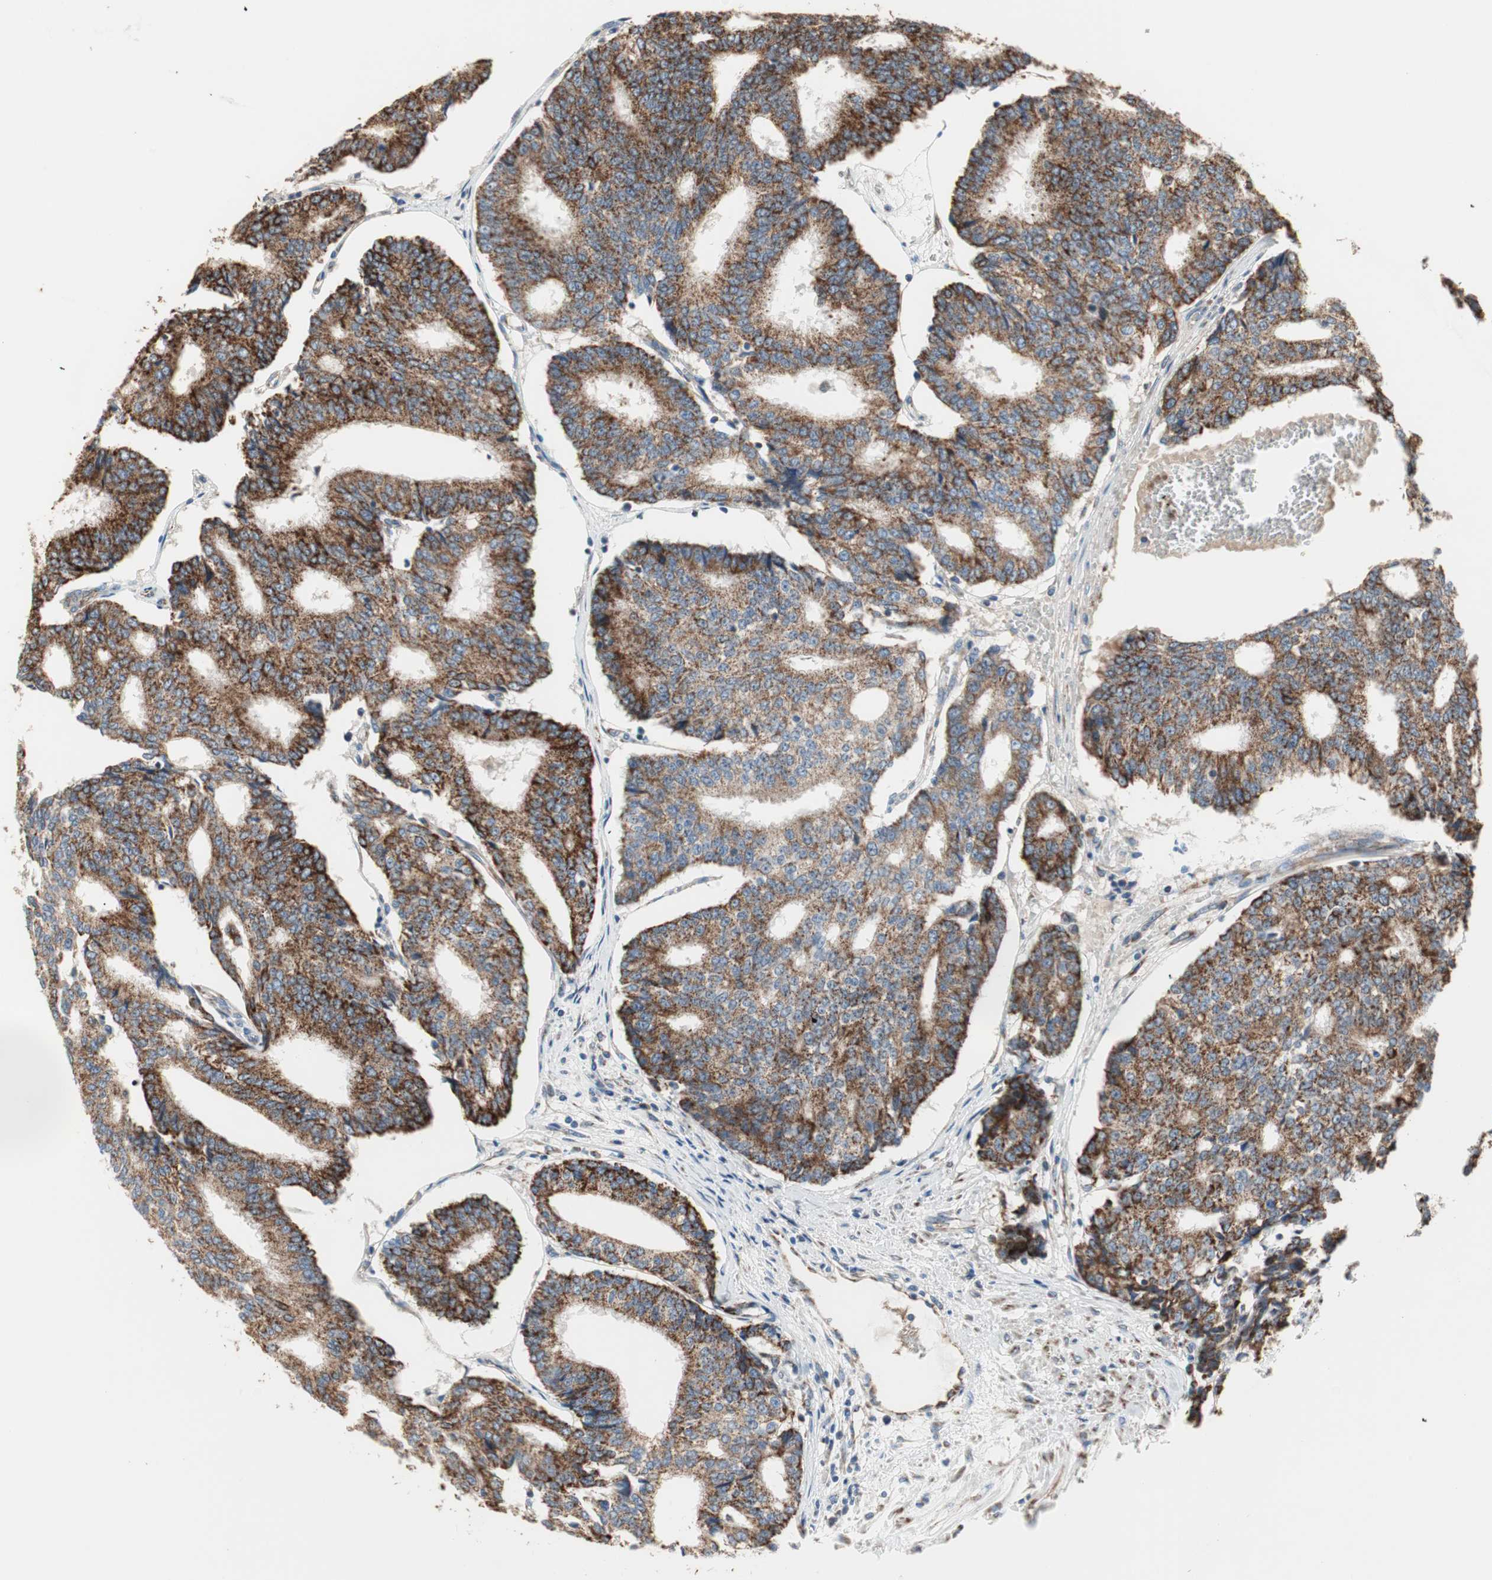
{"staining": {"intensity": "strong", "quantity": ">75%", "location": "cytoplasmic/membranous"}, "tissue": "prostate cancer", "cell_type": "Tumor cells", "image_type": "cancer", "snomed": [{"axis": "morphology", "description": "Adenocarcinoma, High grade"}, {"axis": "topography", "description": "Prostate"}], "caption": "Brown immunohistochemical staining in prostate cancer shows strong cytoplasmic/membranous positivity in approximately >75% of tumor cells.", "gene": "TST", "patient": {"sex": "male", "age": 55}}